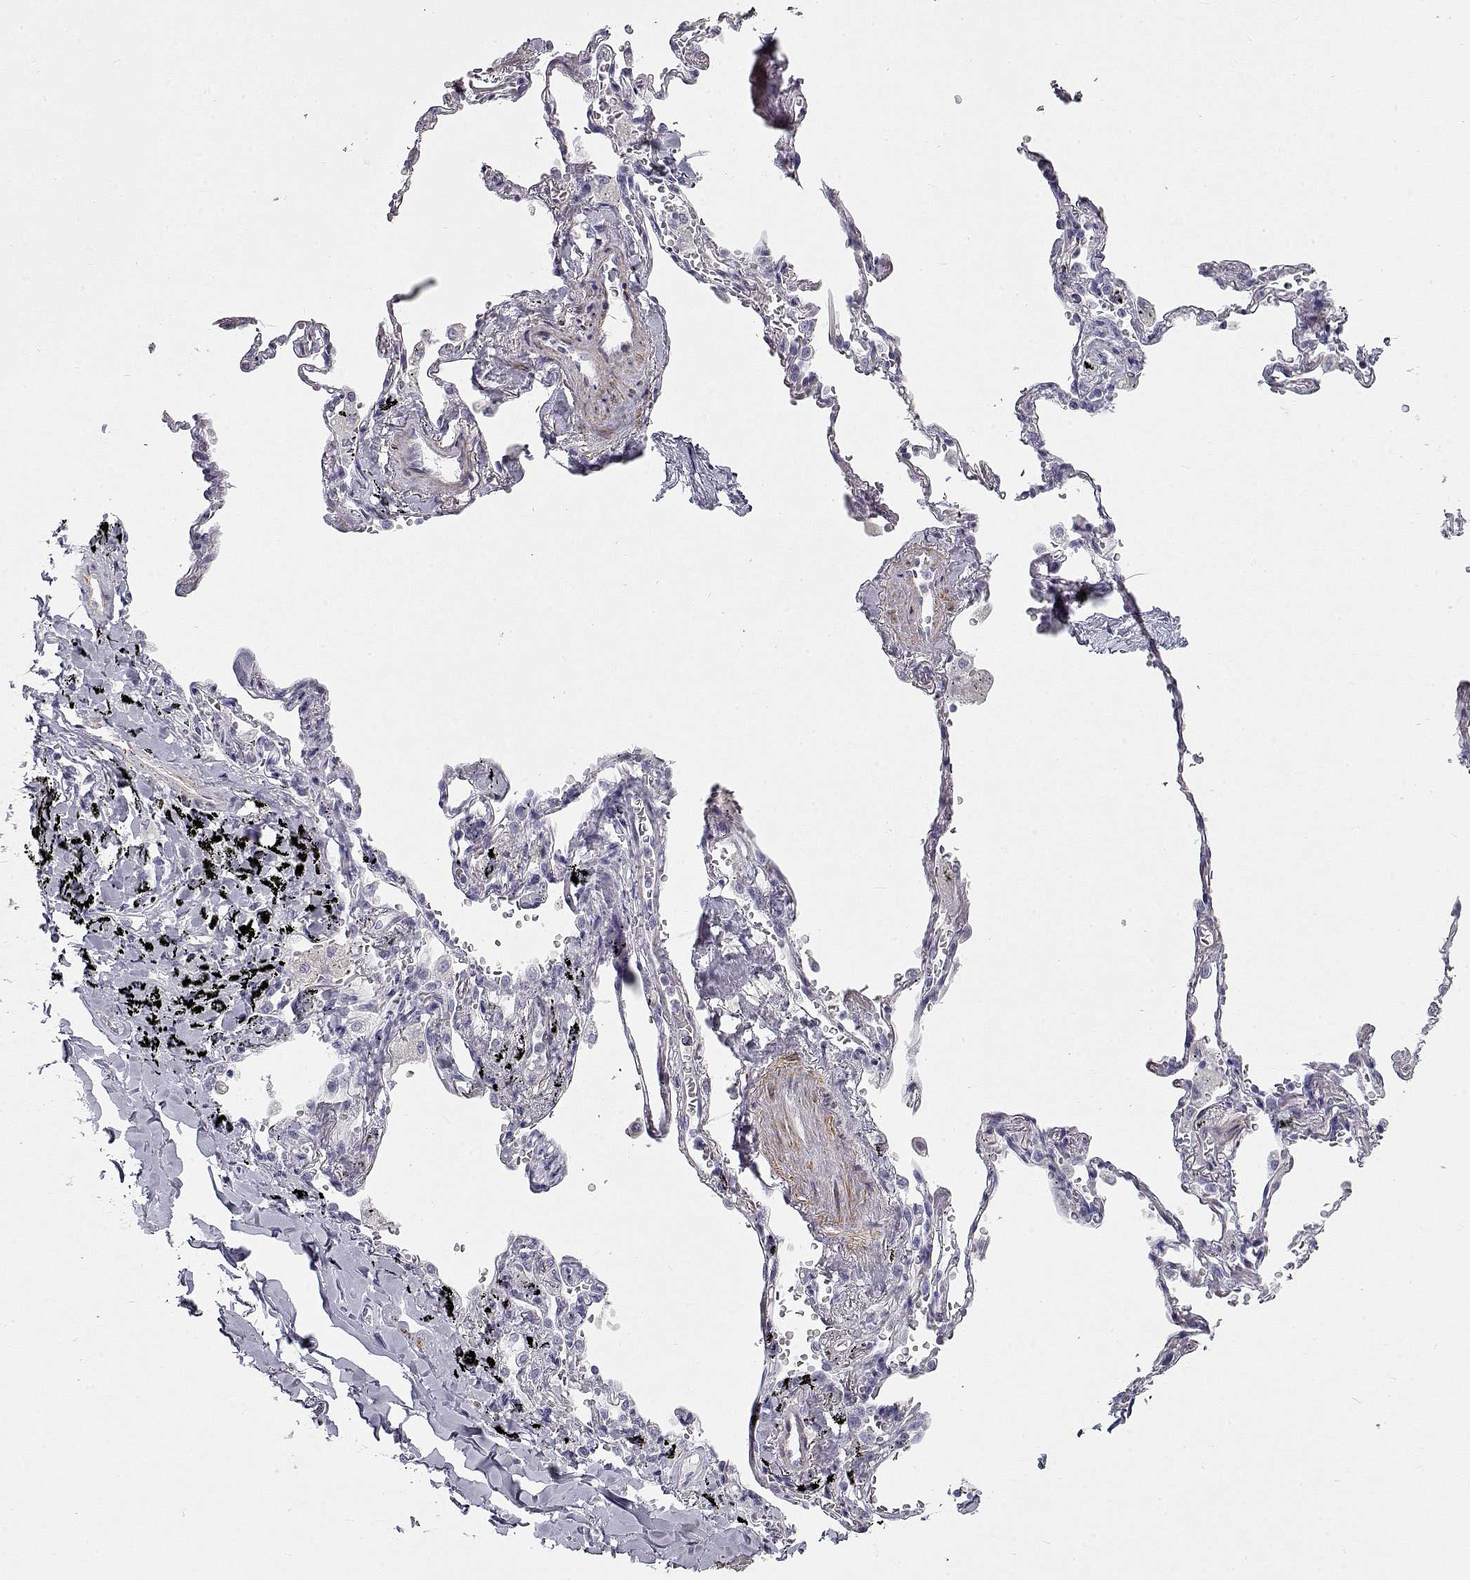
{"staining": {"intensity": "negative", "quantity": "none", "location": "none"}, "tissue": "adipose tissue", "cell_type": "Adipocytes", "image_type": "normal", "snomed": [{"axis": "morphology", "description": "Normal tissue, NOS"}, {"axis": "morphology", "description": "Adenocarcinoma, NOS"}, {"axis": "topography", "description": "Cartilage tissue"}, {"axis": "topography", "description": "Lung"}], "caption": "High power microscopy photomicrograph of an immunohistochemistry (IHC) micrograph of unremarkable adipose tissue, revealing no significant staining in adipocytes. The staining is performed using DAB brown chromogen with nuclei counter-stained in using hematoxylin.", "gene": "SLITRK3", "patient": {"sex": "male", "age": 59}}